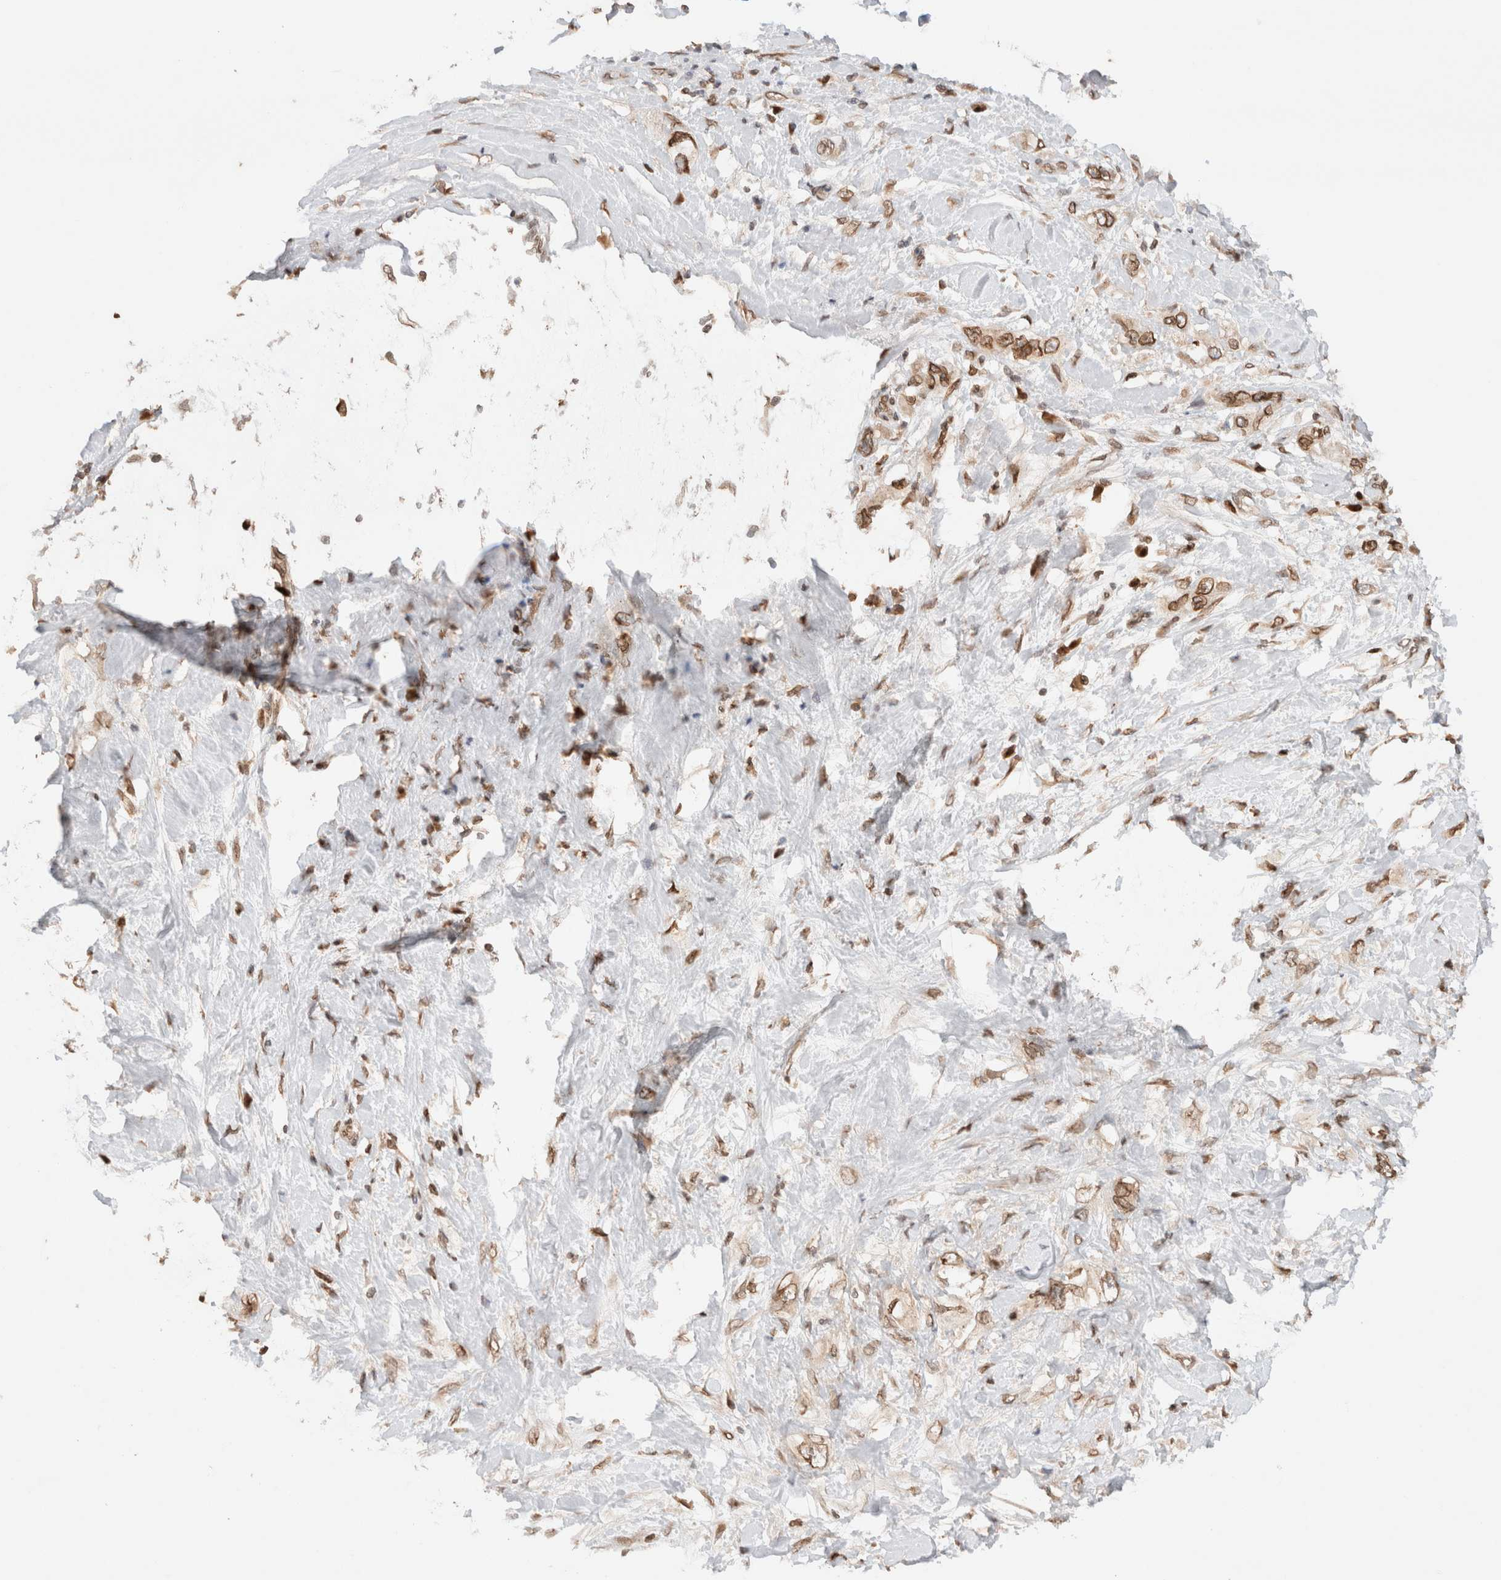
{"staining": {"intensity": "moderate", "quantity": ">75%", "location": "cytoplasmic/membranous,nuclear"}, "tissue": "pancreatic cancer", "cell_type": "Tumor cells", "image_type": "cancer", "snomed": [{"axis": "morphology", "description": "Adenocarcinoma, NOS"}, {"axis": "topography", "description": "Pancreas"}], "caption": "Moderate cytoplasmic/membranous and nuclear expression is identified in about >75% of tumor cells in pancreatic adenocarcinoma. Ihc stains the protein of interest in brown and the nuclei are stained blue.", "gene": "TPR", "patient": {"sex": "female", "age": 56}}